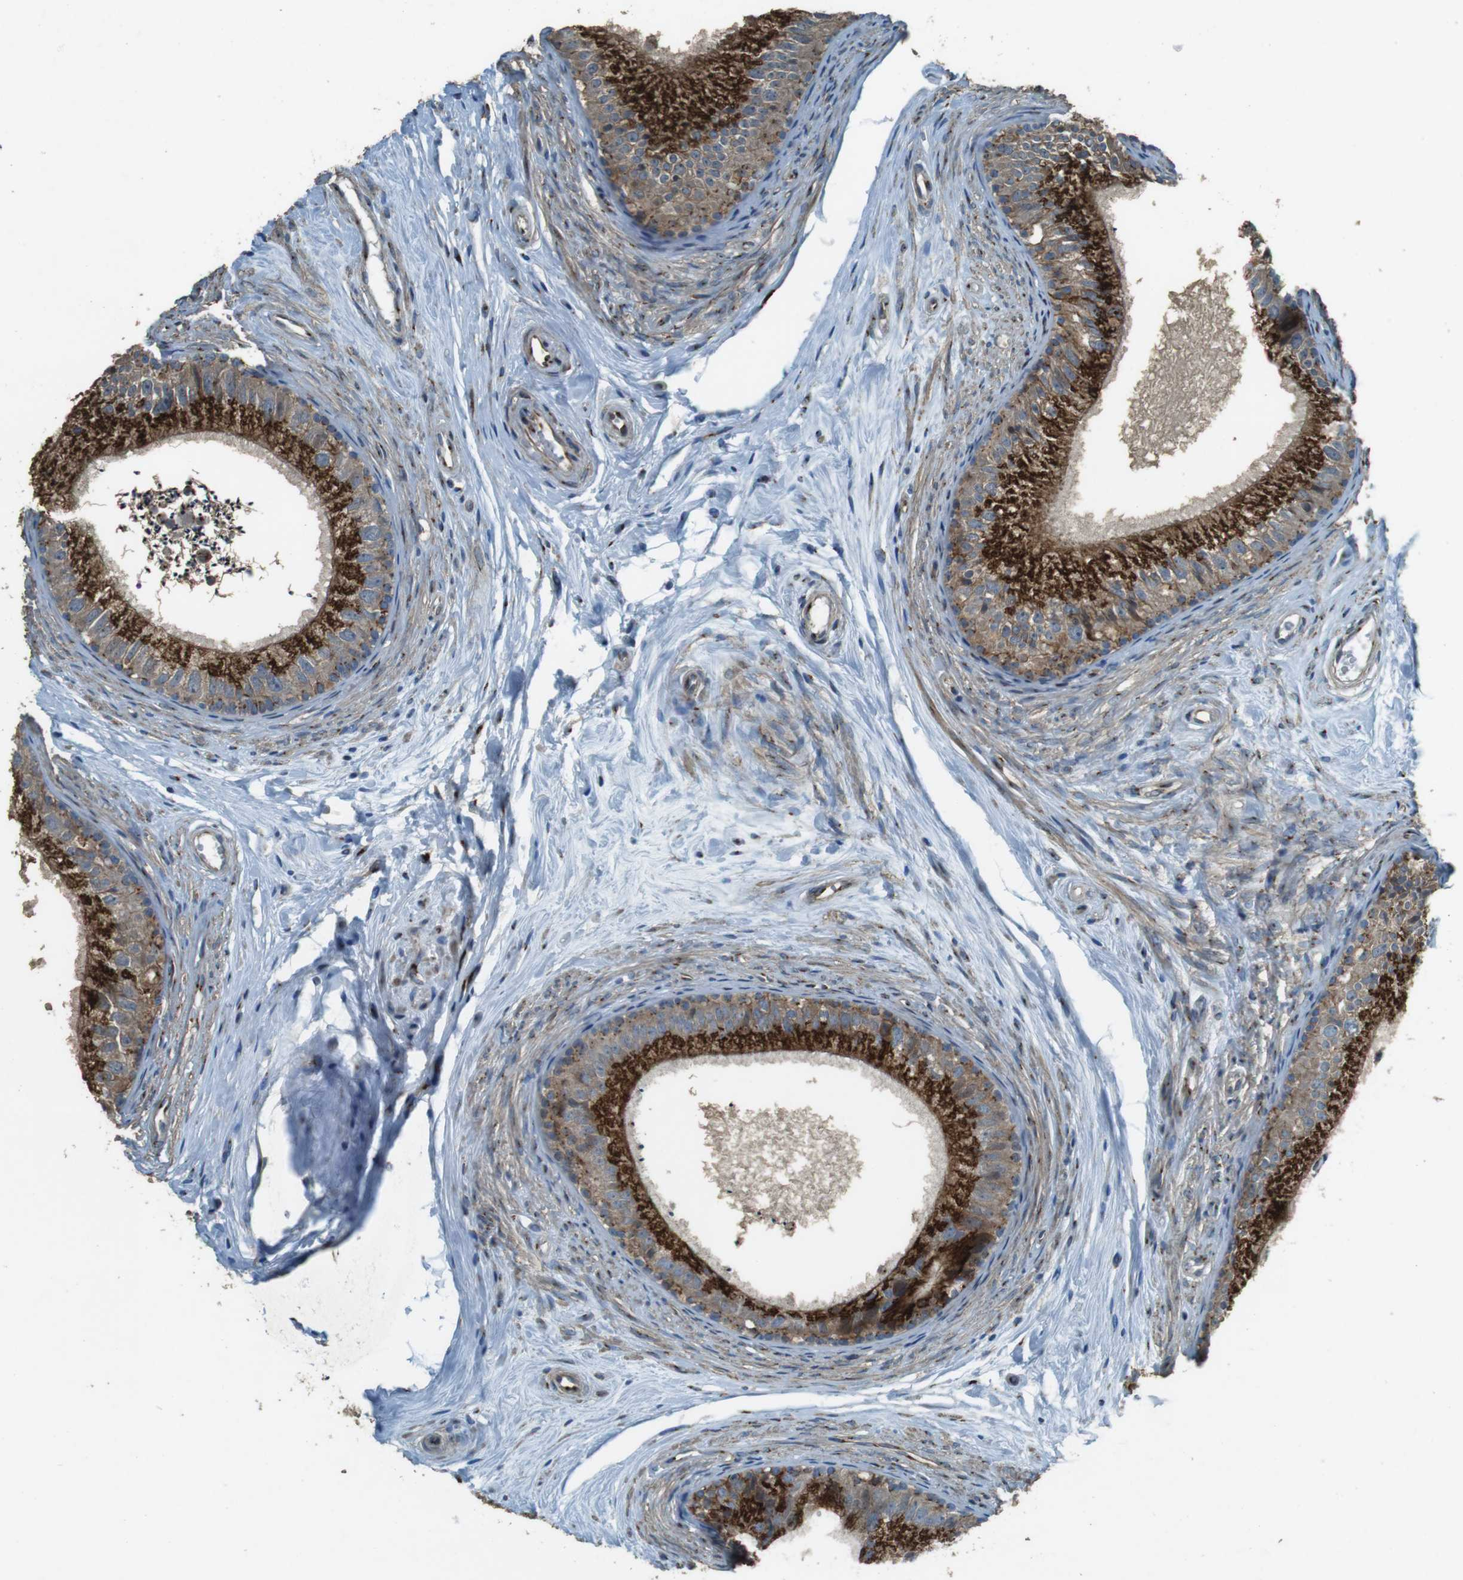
{"staining": {"intensity": "strong", "quantity": ">75%", "location": "cytoplasmic/membranous"}, "tissue": "epididymis", "cell_type": "Glandular cells", "image_type": "normal", "snomed": [{"axis": "morphology", "description": "Normal tissue, NOS"}, {"axis": "topography", "description": "Epididymis"}], "caption": "Protein staining shows strong cytoplasmic/membranous staining in about >75% of glandular cells in benign epididymis. The protein of interest is shown in brown color, while the nuclei are stained blue.", "gene": "TMEM115", "patient": {"sex": "male", "age": 56}}